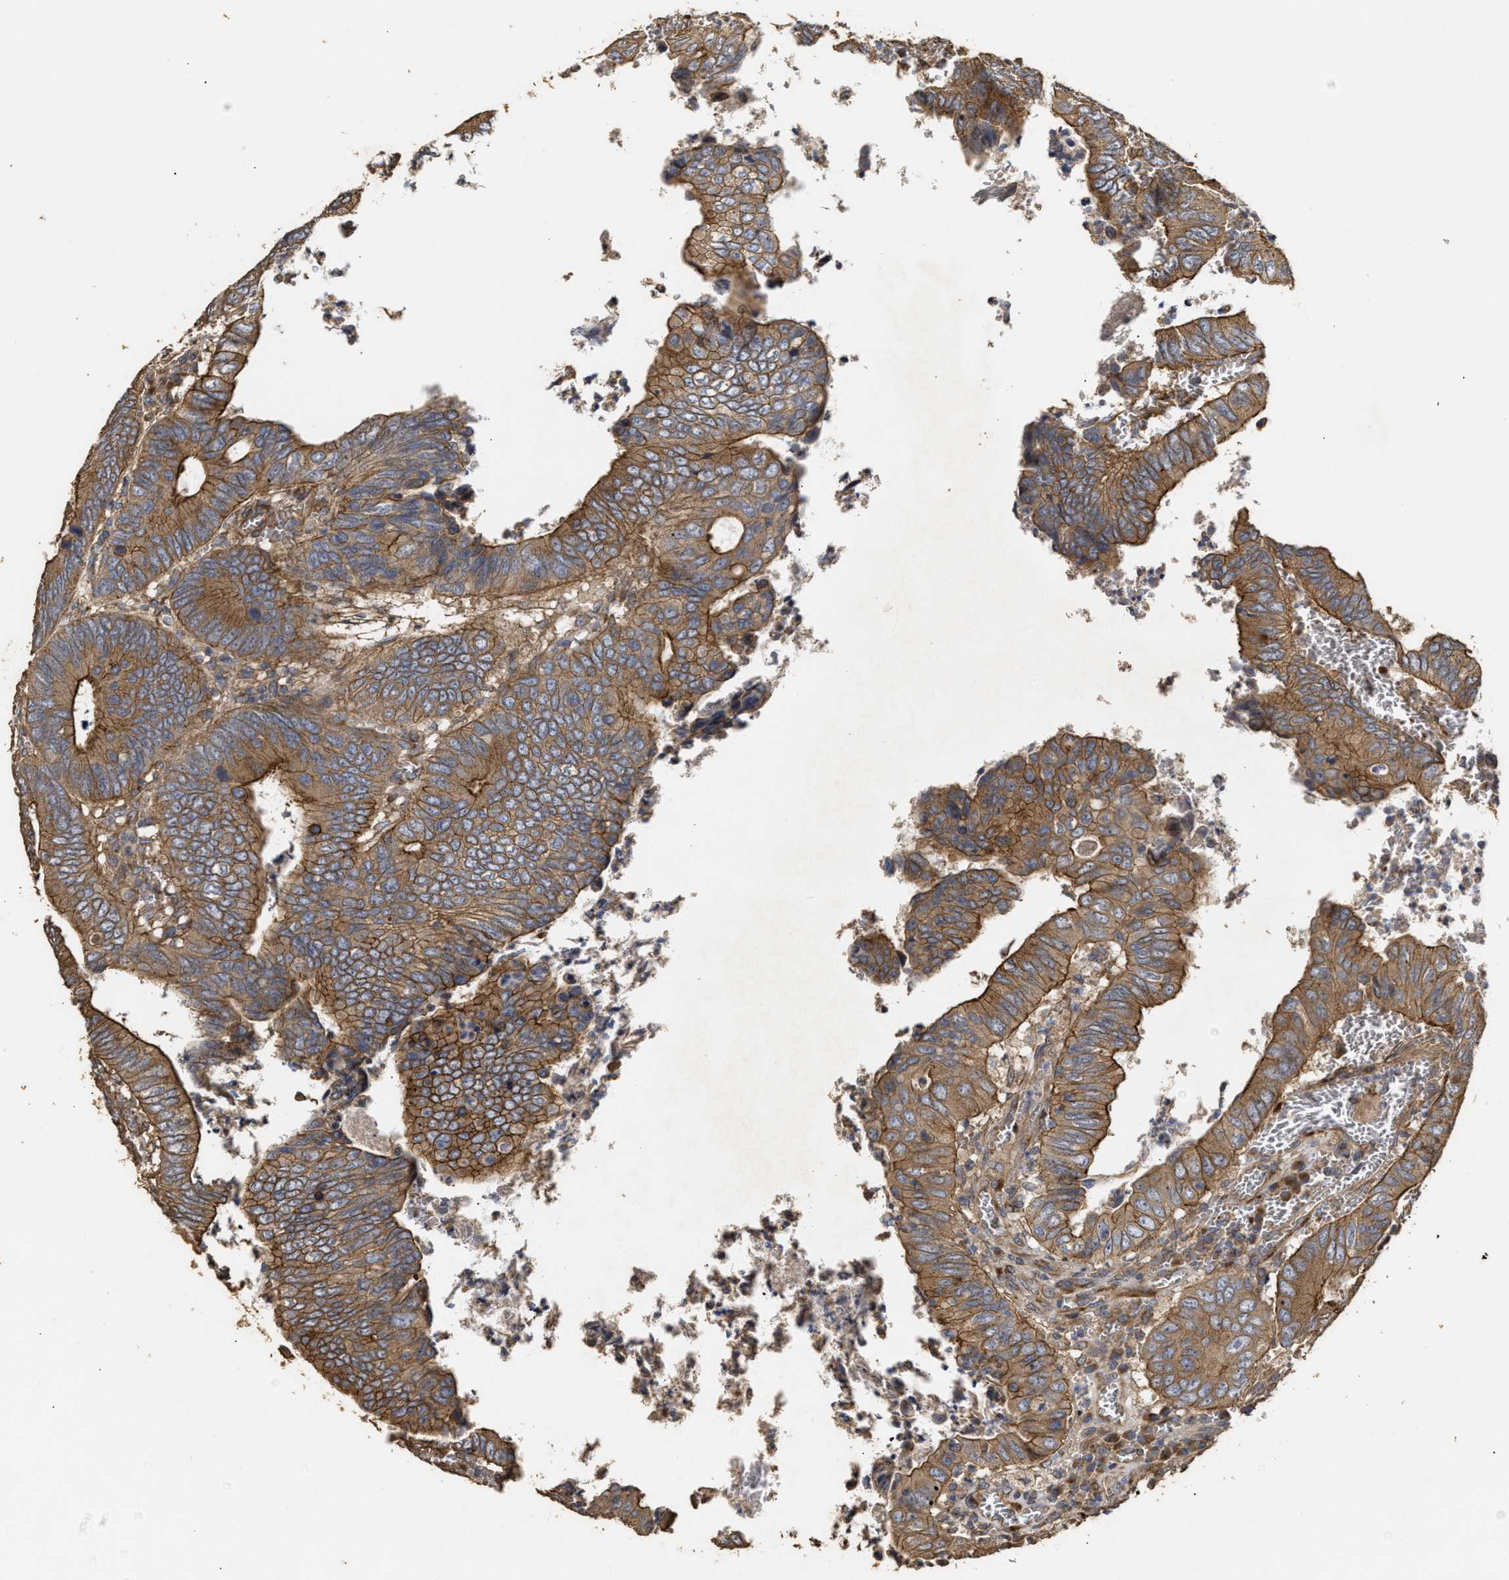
{"staining": {"intensity": "moderate", "quantity": ">75%", "location": "cytoplasmic/membranous"}, "tissue": "colorectal cancer", "cell_type": "Tumor cells", "image_type": "cancer", "snomed": [{"axis": "morphology", "description": "Inflammation, NOS"}, {"axis": "morphology", "description": "Adenocarcinoma, NOS"}, {"axis": "topography", "description": "Colon"}], "caption": "Colorectal cancer was stained to show a protein in brown. There is medium levels of moderate cytoplasmic/membranous expression in about >75% of tumor cells.", "gene": "NAV1", "patient": {"sex": "male", "age": 72}}